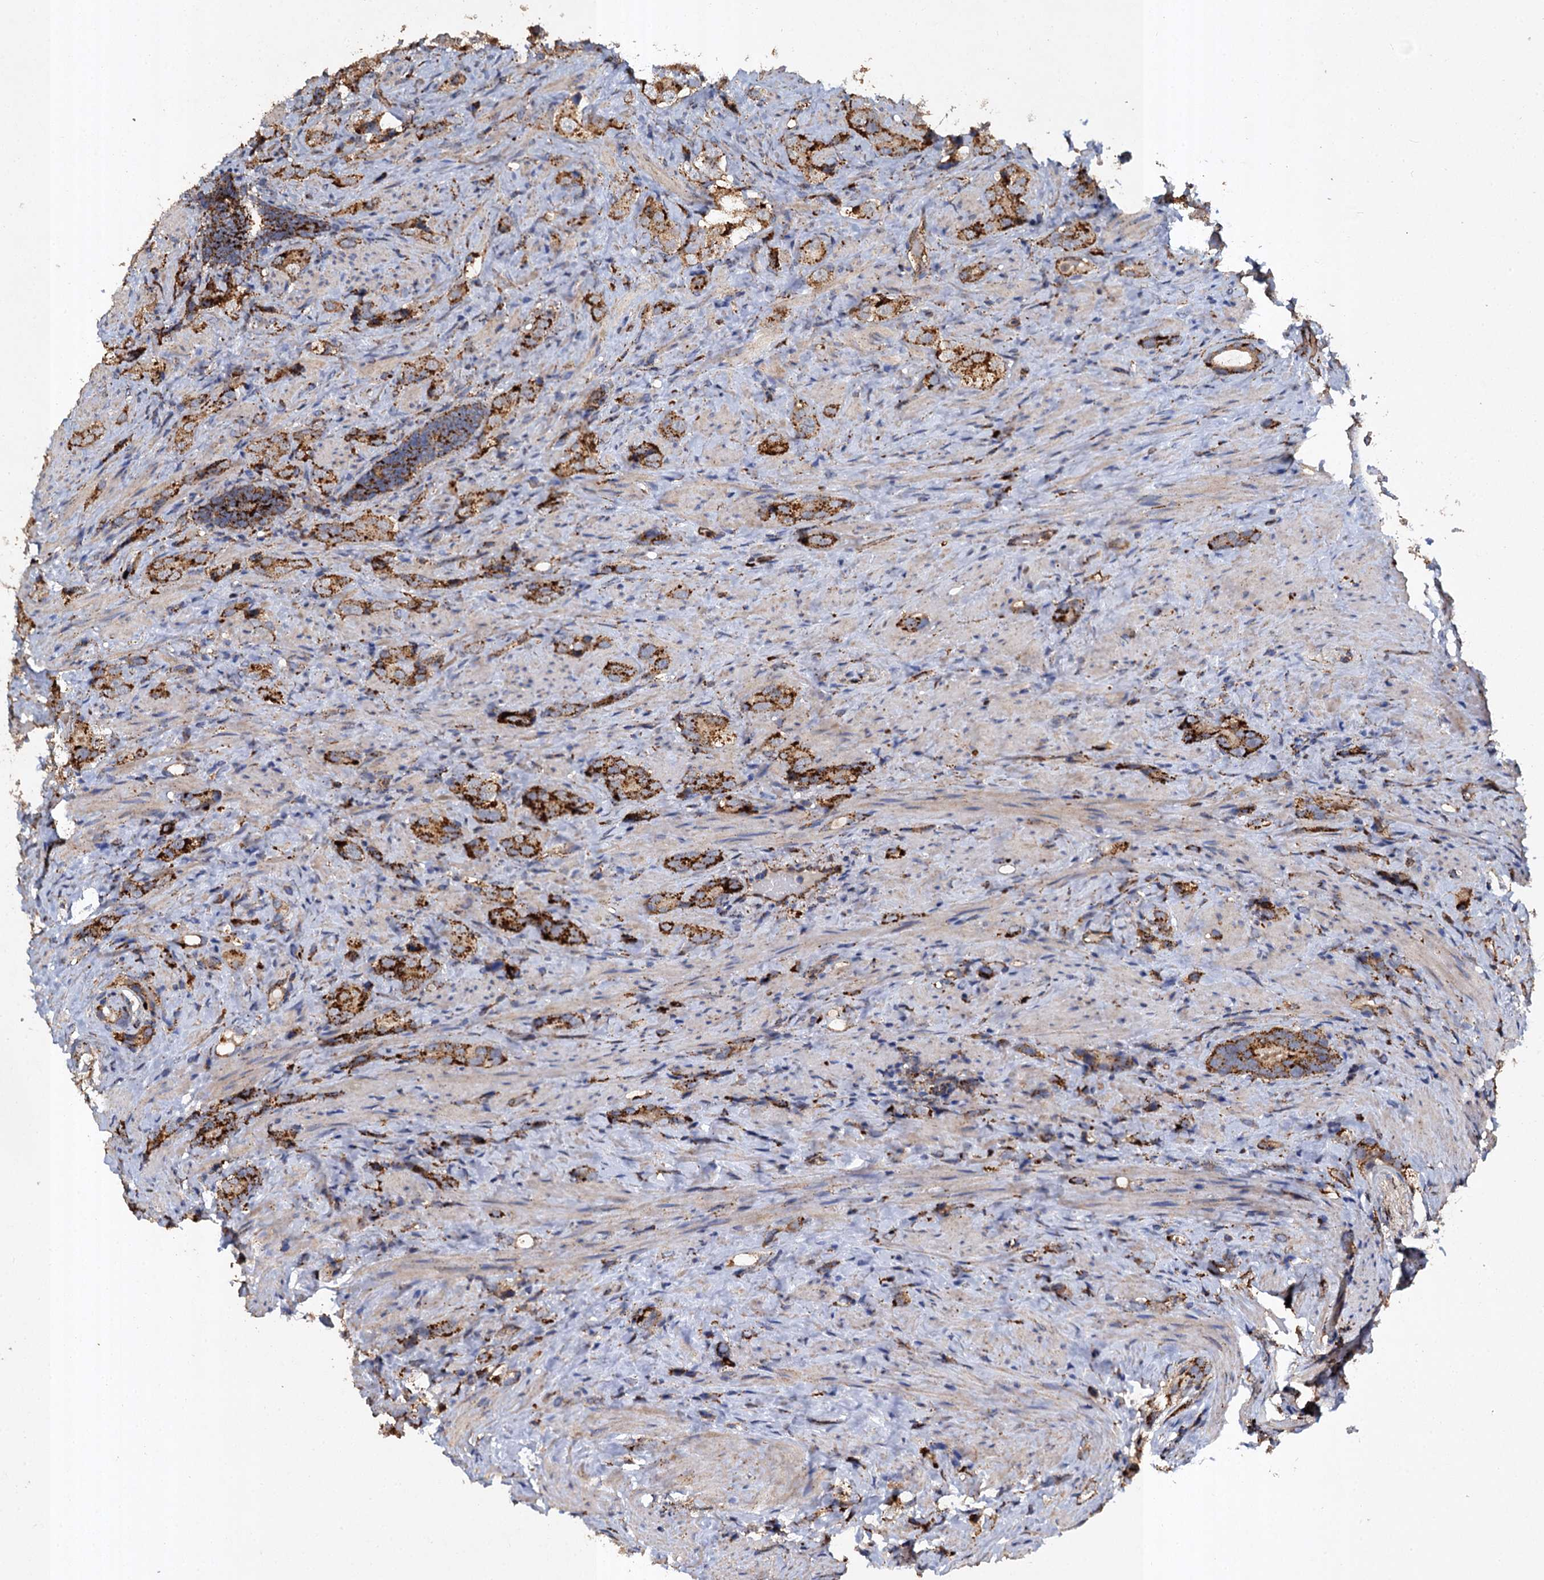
{"staining": {"intensity": "strong", "quantity": ">75%", "location": "cytoplasmic/membranous"}, "tissue": "prostate cancer", "cell_type": "Tumor cells", "image_type": "cancer", "snomed": [{"axis": "morphology", "description": "Adenocarcinoma, High grade"}, {"axis": "topography", "description": "Prostate"}], "caption": "A micrograph of prostate cancer stained for a protein displays strong cytoplasmic/membranous brown staining in tumor cells. (DAB IHC, brown staining for protein, blue staining for nuclei).", "gene": "GBA1", "patient": {"sex": "male", "age": 63}}